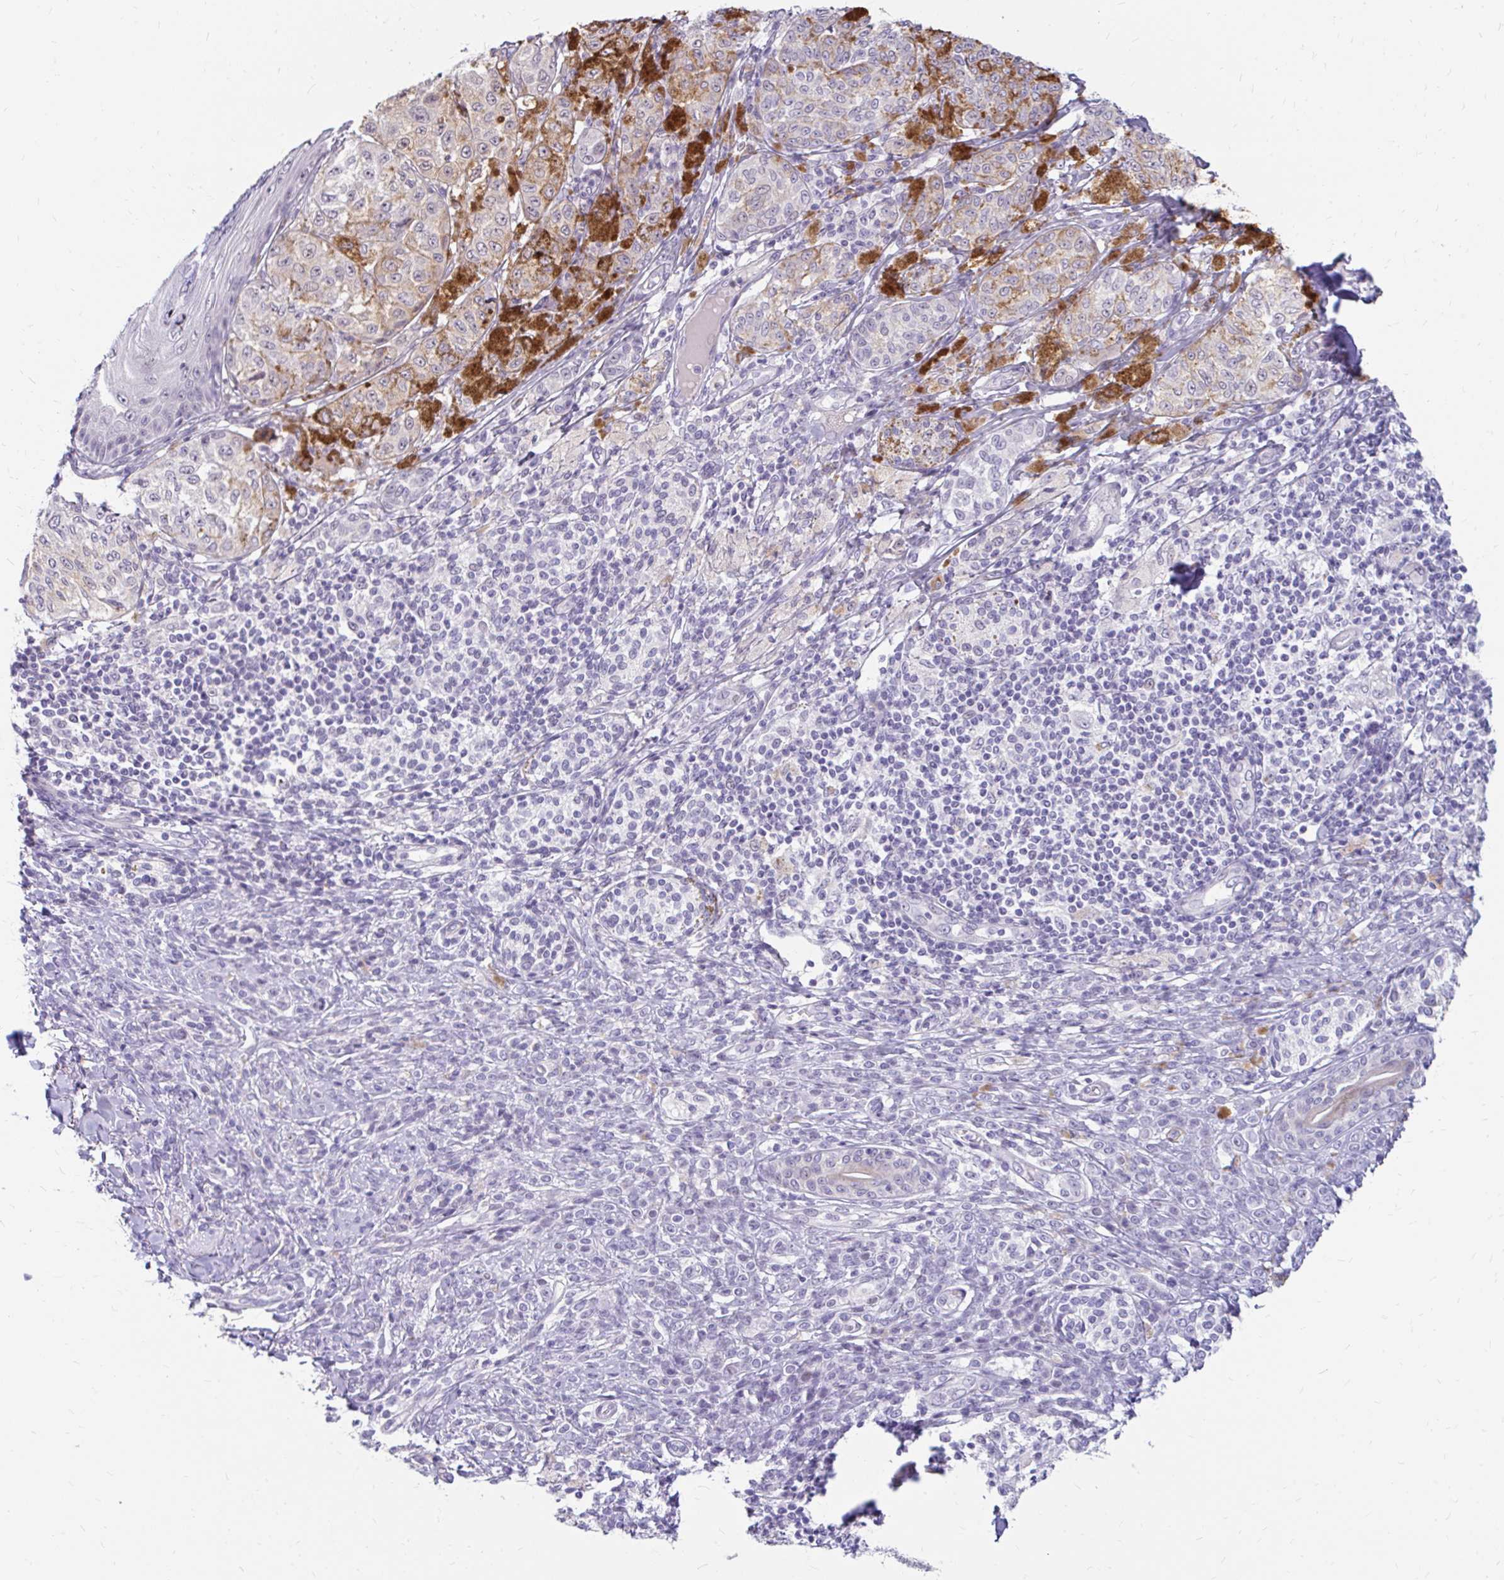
{"staining": {"intensity": "negative", "quantity": "none", "location": "none"}, "tissue": "melanoma", "cell_type": "Tumor cells", "image_type": "cancer", "snomed": [{"axis": "morphology", "description": "Malignant melanoma, NOS"}, {"axis": "topography", "description": "Skin"}], "caption": "Tumor cells show no significant expression in melanoma. (DAB immunohistochemistry visualized using brightfield microscopy, high magnification).", "gene": "RGS16", "patient": {"sex": "male", "age": 42}}